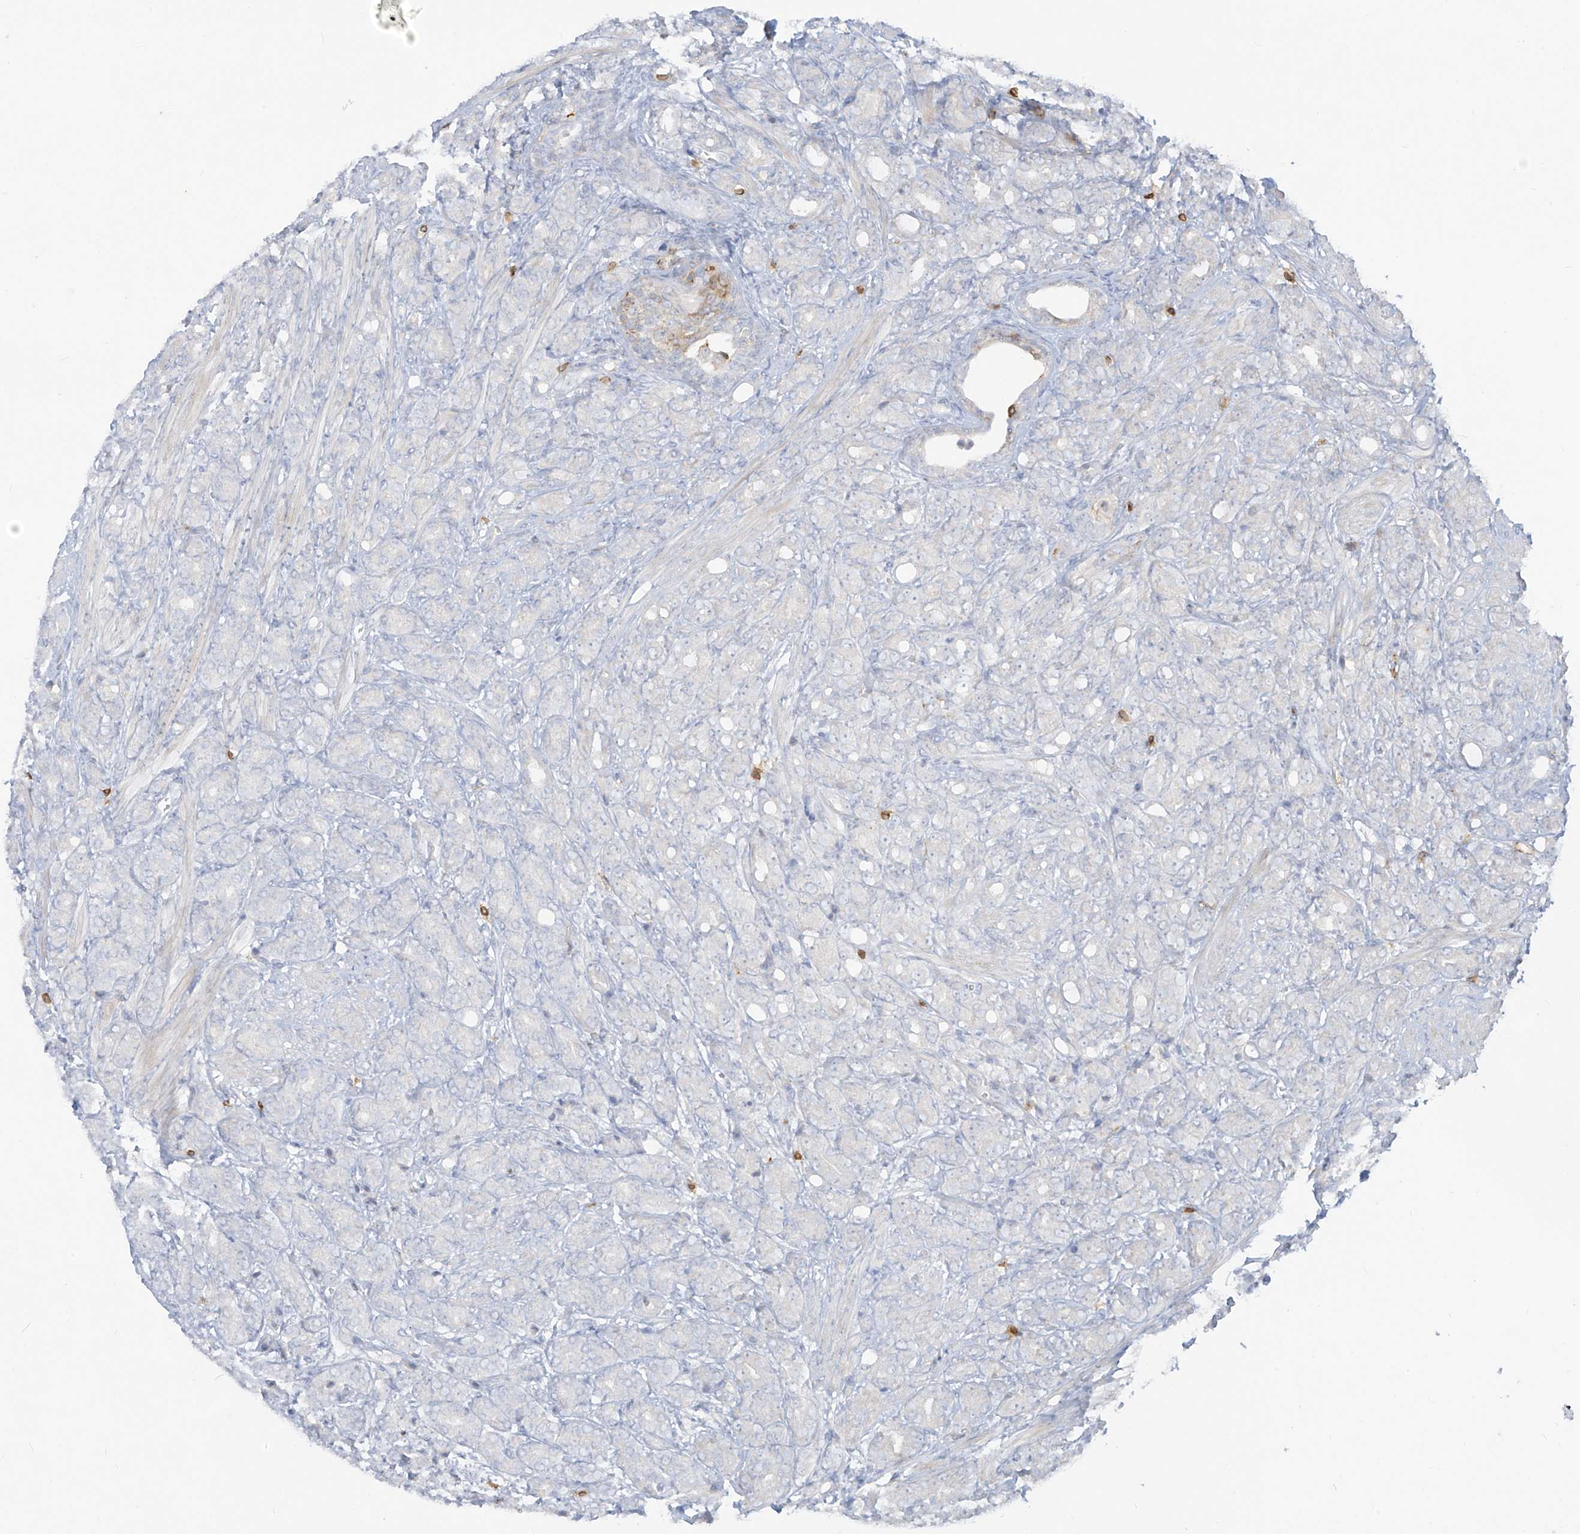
{"staining": {"intensity": "negative", "quantity": "none", "location": "none"}, "tissue": "prostate cancer", "cell_type": "Tumor cells", "image_type": "cancer", "snomed": [{"axis": "morphology", "description": "Adenocarcinoma, High grade"}, {"axis": "topography", "description": "Prostate"}], "caption": "DAB immunohistochemical staining of human prostate adenocarcinoma (high-grade) shows no significant staining in tumor cells. (Brightfield microscopy of DAB immunohistochemistry at high magnification).", "gene": "NOTO", "patient": {"sex": "male", "age": 62}}